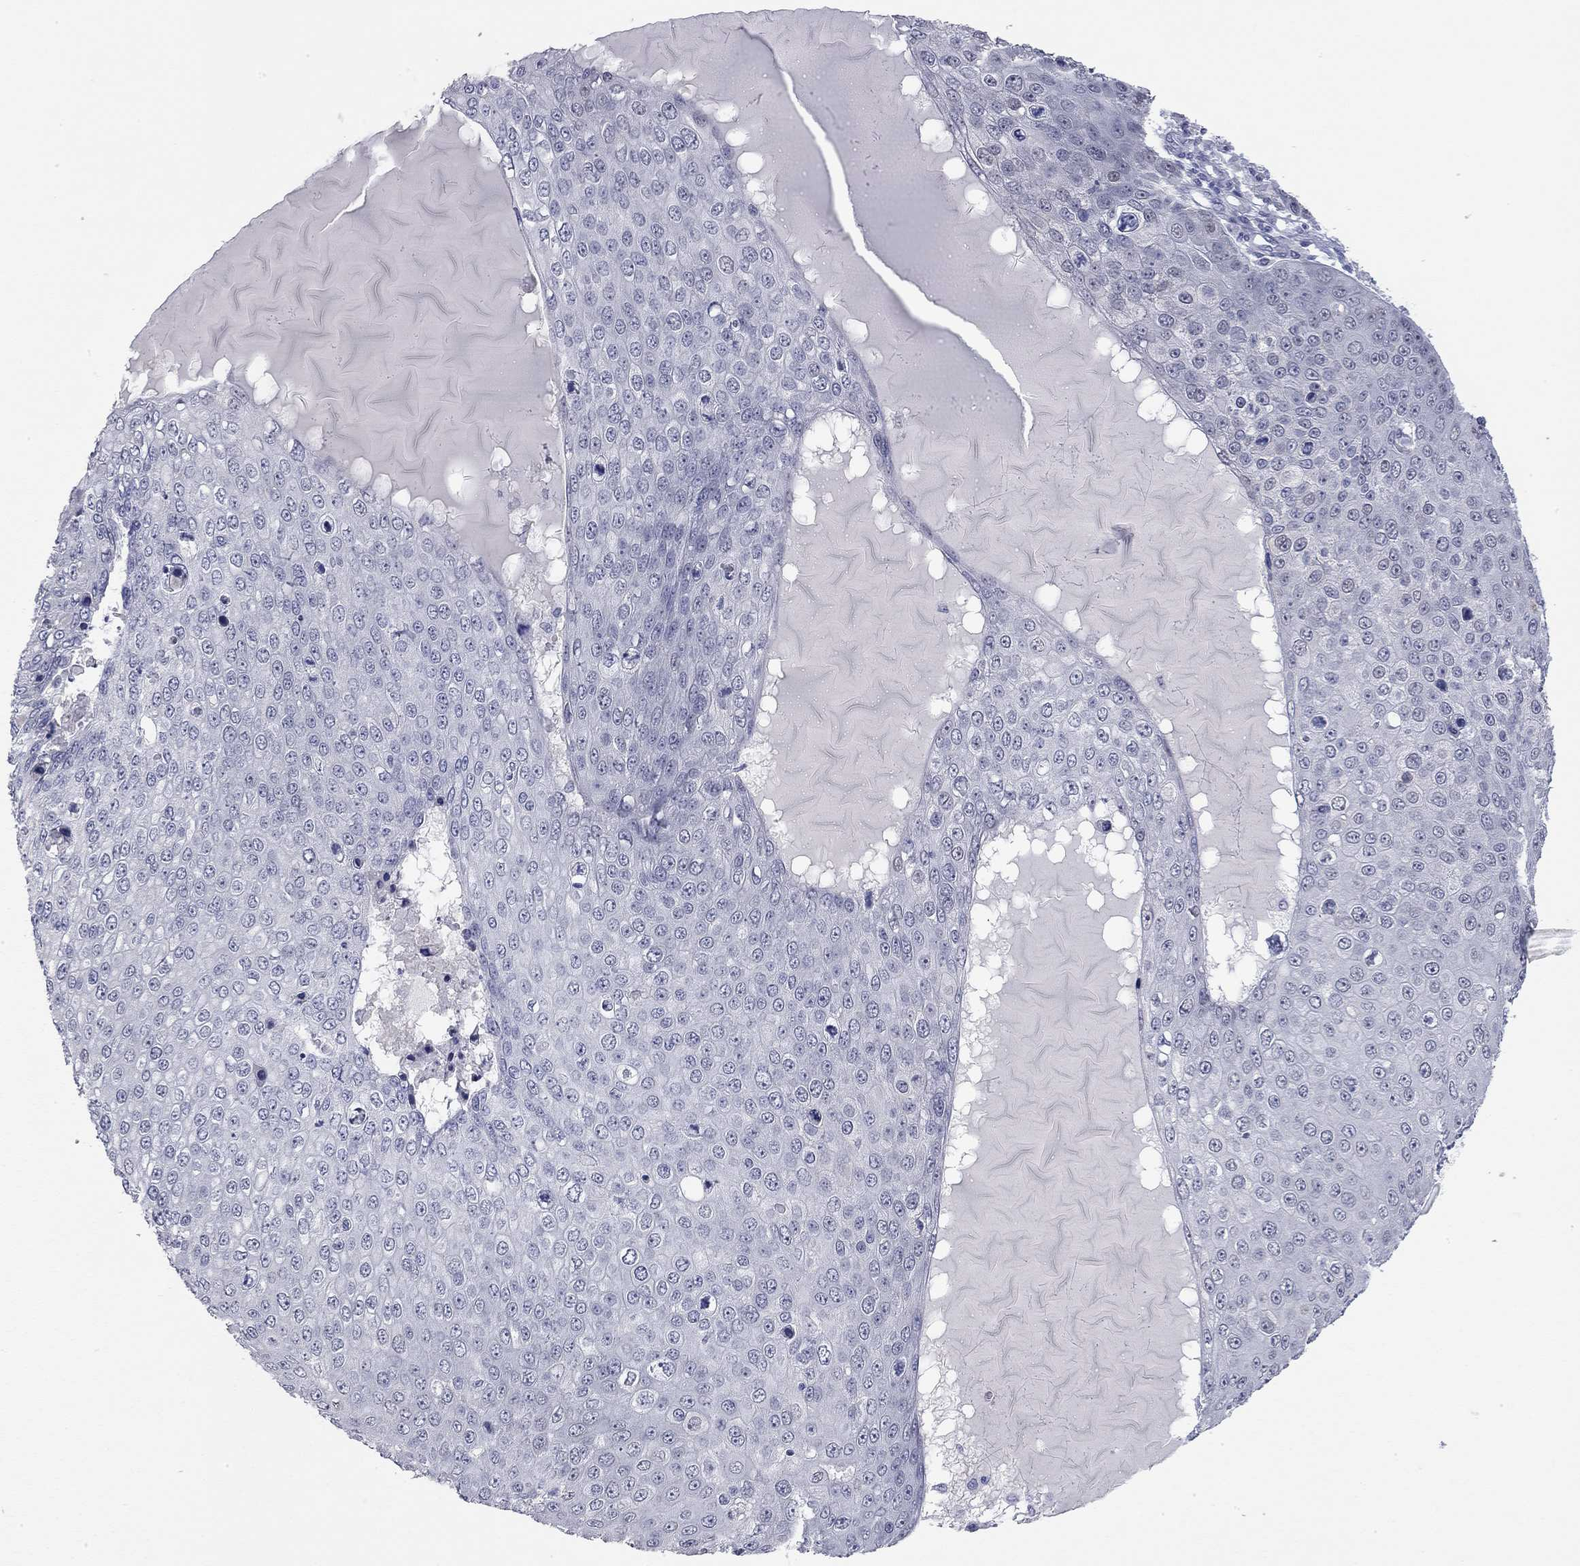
{"staining": {"intensity": "negative", "quantity": "none", "location": "none"}, "tissue": "skin cancer", "cell_type": "Tumor cells", "image_type": "cancer", "snomed": [{"axis": "morphology", "description": "Squamous cell carcinoma, NOS"}, {"axis": "topography", "description": "Skin"}], "caption": "Histopathology image shows no significant protein staining in tumor cells of skin cancer (squamous cell carcinoma). Brightfield microscopy of immunohistochemistry (IHC) stained with DAB (brown) and hematoxylin (blue), captured at high magnification.", "gene": "AK8", "patient": {"sex": "male", "age": 71}}